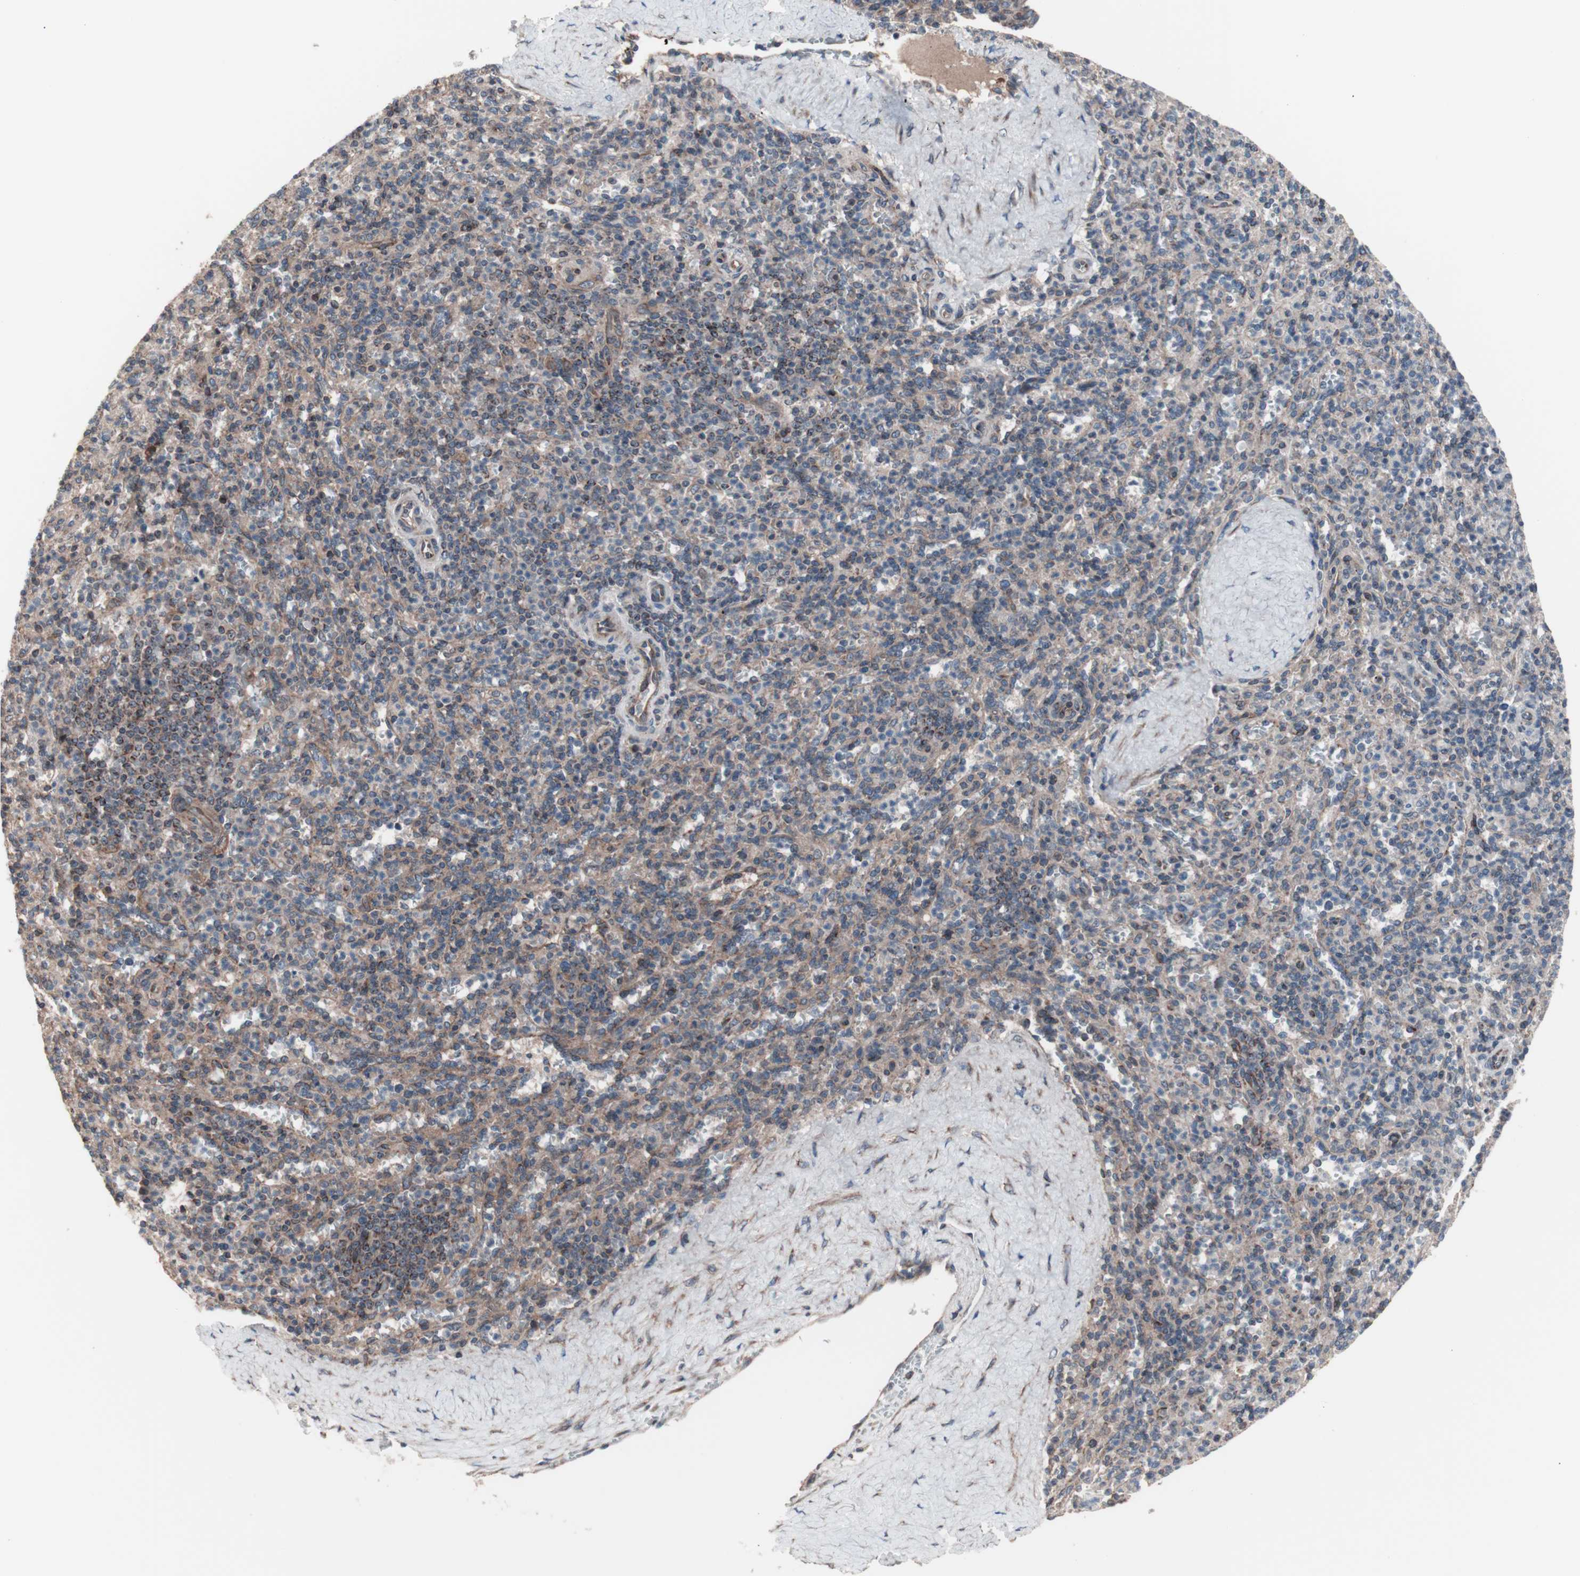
{"staining": {"intensity": "moderate", "quantity": ">75%", "location": "cytoplasmic/membranous"}, "tissue": "spleen", "cell_type": "Cells in red pulp", "image_type": "normal", "snomed": [{"axis": "morphology", "description": "Normal tissue, NOS"}, {"axis": "topography", "description": "Spleen"}], "caption": "Protein expression analysis of benign human spleen reveals moderate cytoplasmic/membranous positivity in about >75% of cells in red pulp. (brown staining indicates protein expression, while blue staining denotes nuclei).", "gene": "CTTNBP2NL", "patient": {"sex": "male", "age": 36}}